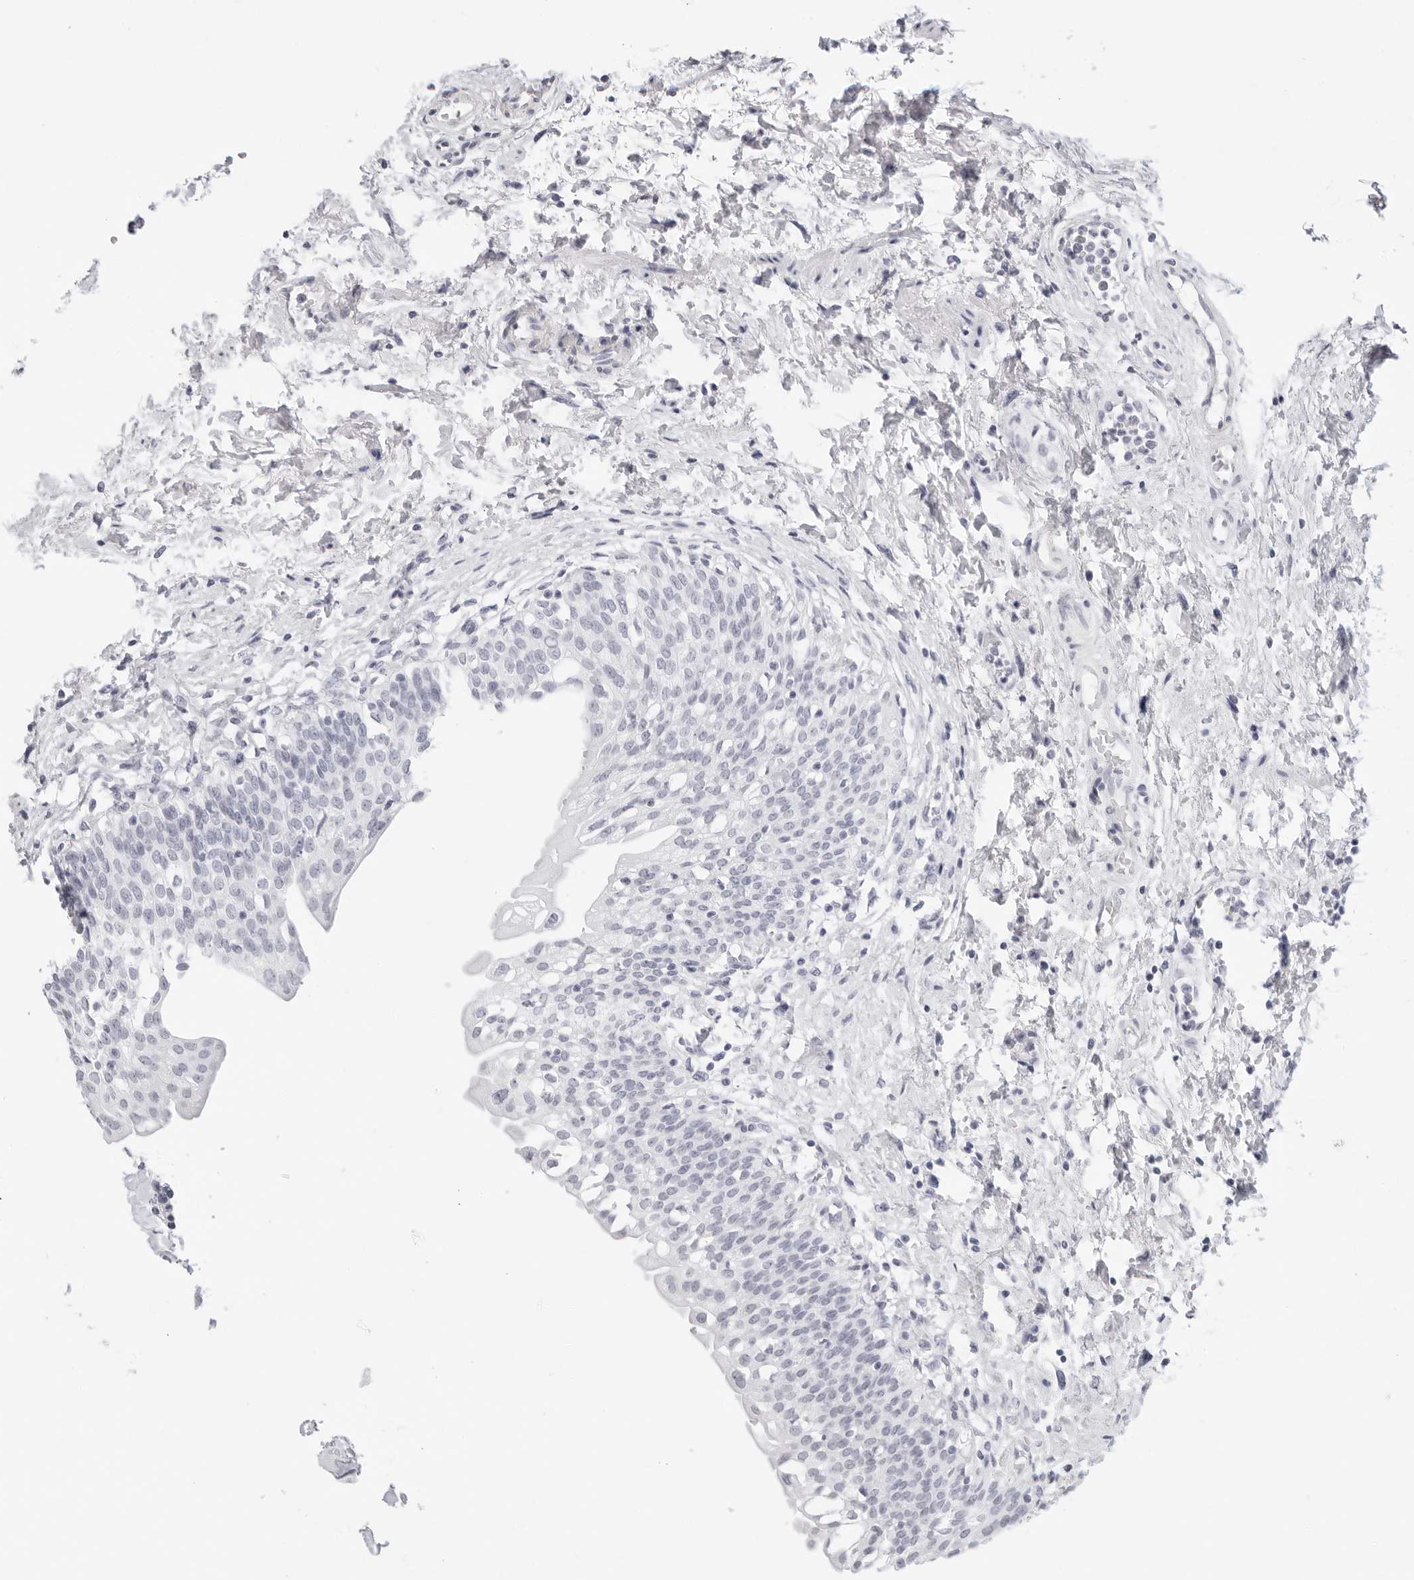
{"staining": {"intensity": "negative", "quantity": "none", "location": "none"}, "tissue": "urinary bladder", "cell_type": "Urothelial cells", "image_type": "normal", "snomed": [{"axis": "morphology", "description": "Normal tissue, NOS"}, {"axis": "topography", "description": "Urinary bladder"}], "caption": "IHC image of normal urinary bladder: human urinary bladder stained with DAB (3,3'-diaminobenzidine) exhibits no significant protein expression in urothelial cells.", "gene": "AGMAT", "patient": {"sex": "male", "age": 55}}